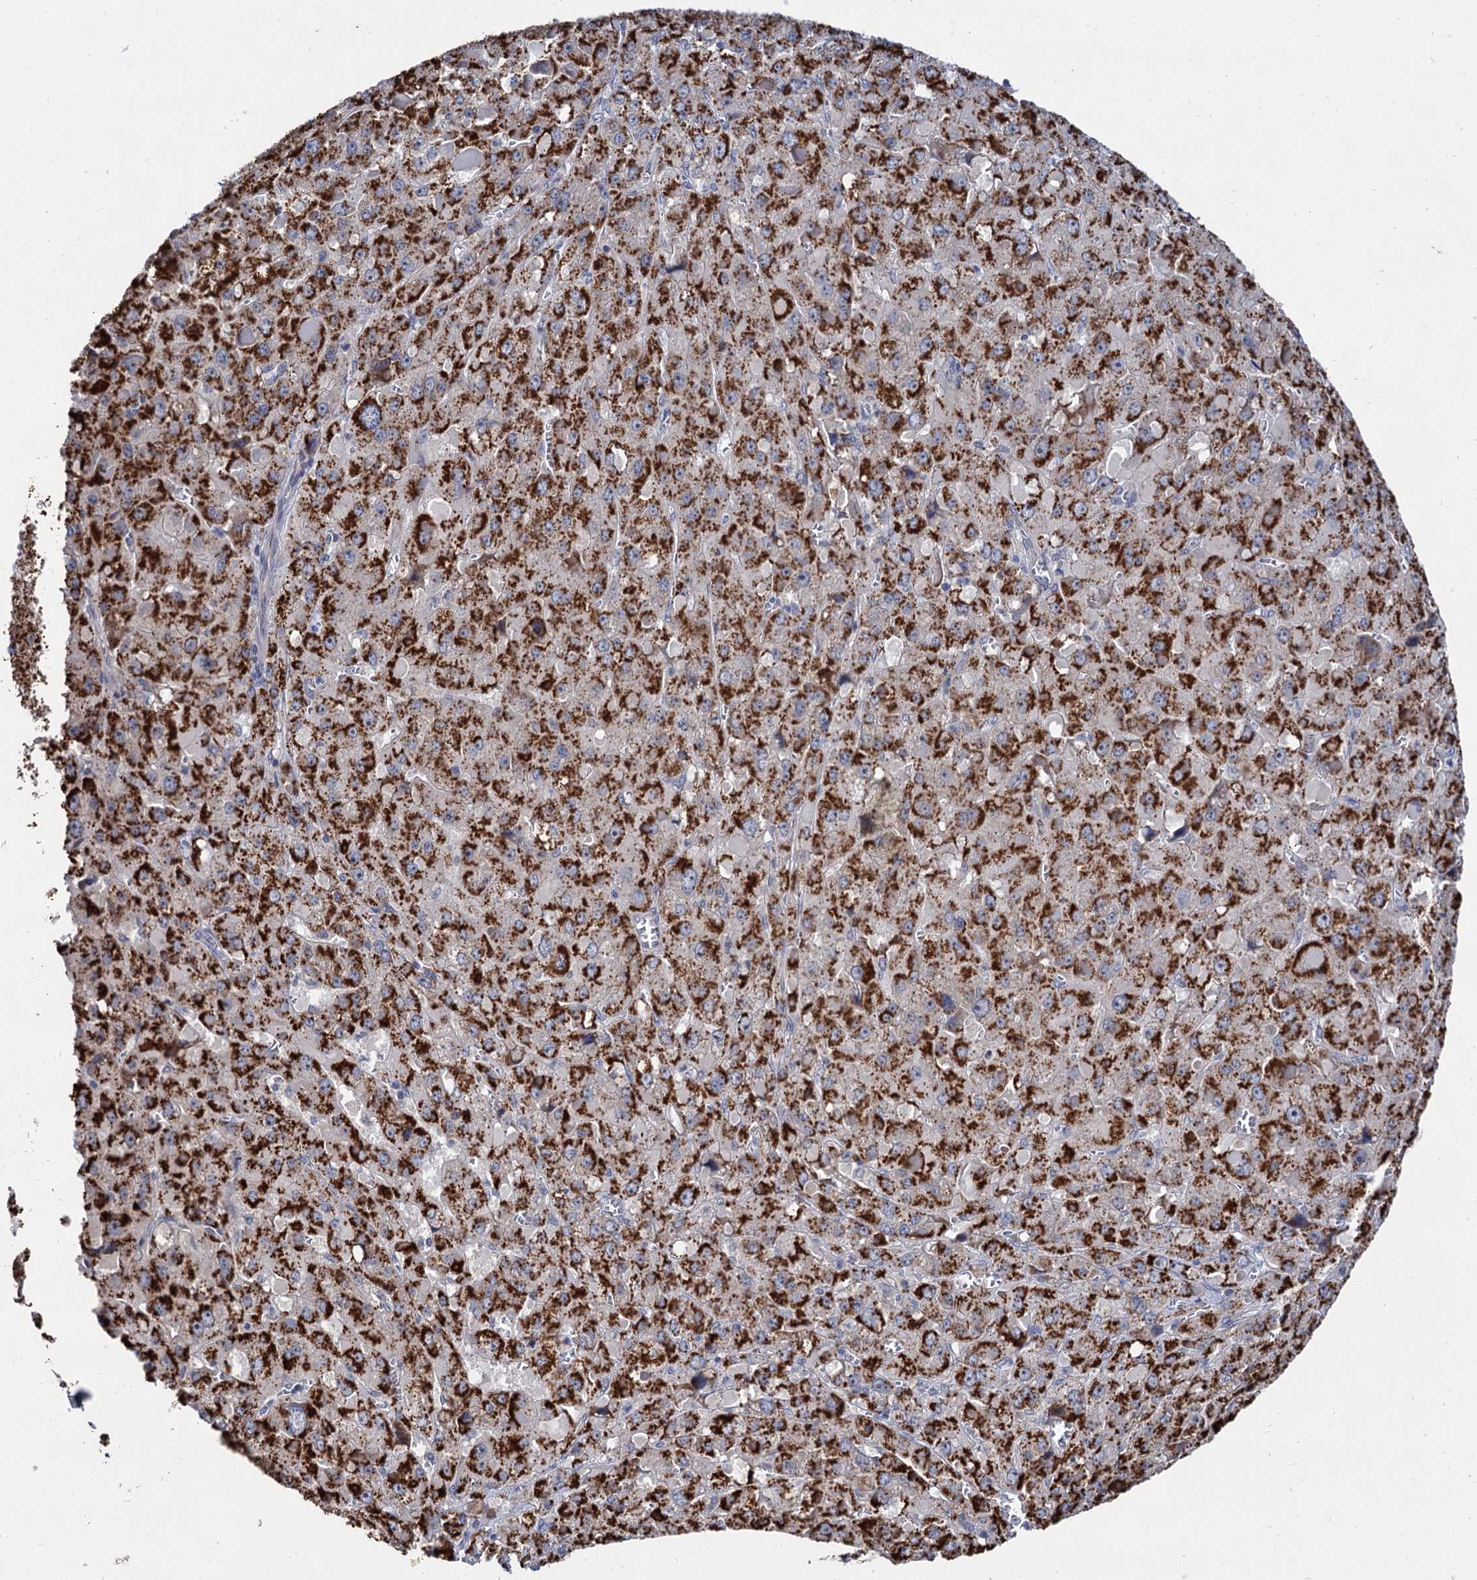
{"staining": {"intensity": "strong", "quantity": "25%-75%", "location": "cytoplasmic/membranous"}, "tissue": "liver cancer", "cell_type": "Tumor cells", "image_type": "cancer", "snomed": [{"axis": "morphology", "description": "Carcinoma, Hepatocellular, NOS"}, {"axis": "topography", "description": "Liver"}], "caption": "Immunohistochemical staining of human liver cancer (hepatocellular carcinoma) exhibits strong cytoplasmic/membranous protein staining in about 25%-75% of tumor cells.", "gene": "CAPRIN2", "patient": {"sex": "female", "age": 73}}